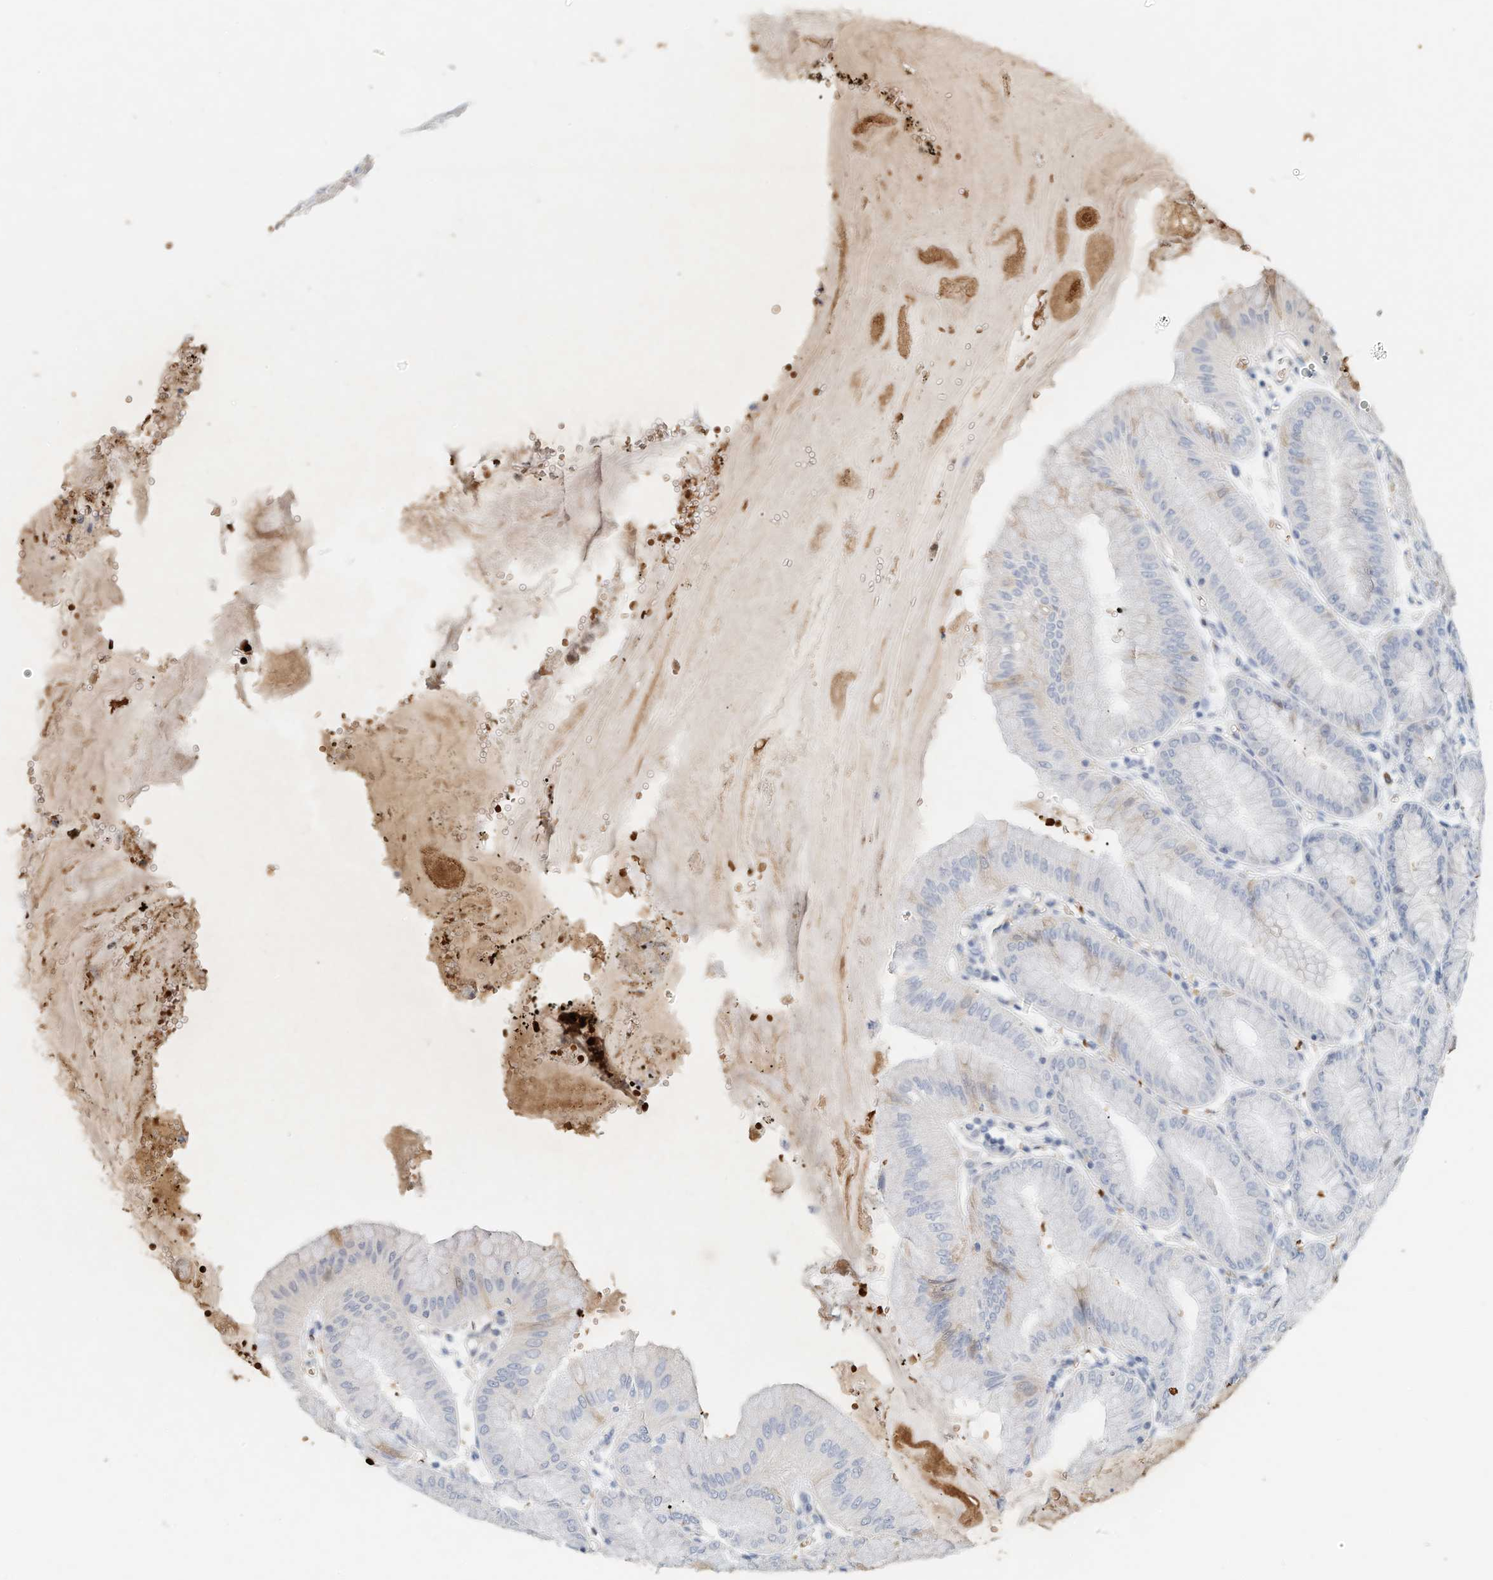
{"staining": {"intensity": "negative", "quantity": "none", "location": "none"}, "tissue": "stomach", "cell_type": "Glandular cells", "image_type": "normal", "snomed": [{"axis": "morphology", "description": "Normal tissue, NOS"}, {"axis": "topography", "description": "Stomach, lower"}], "caption": "Immunohistochemistry photomicrograph of normal human stomach stained for a protein (brown), which exhibits no positivity in glandular cells.", "gene": "RCAN3", "patient": {"sex": "male", "age": 71}}